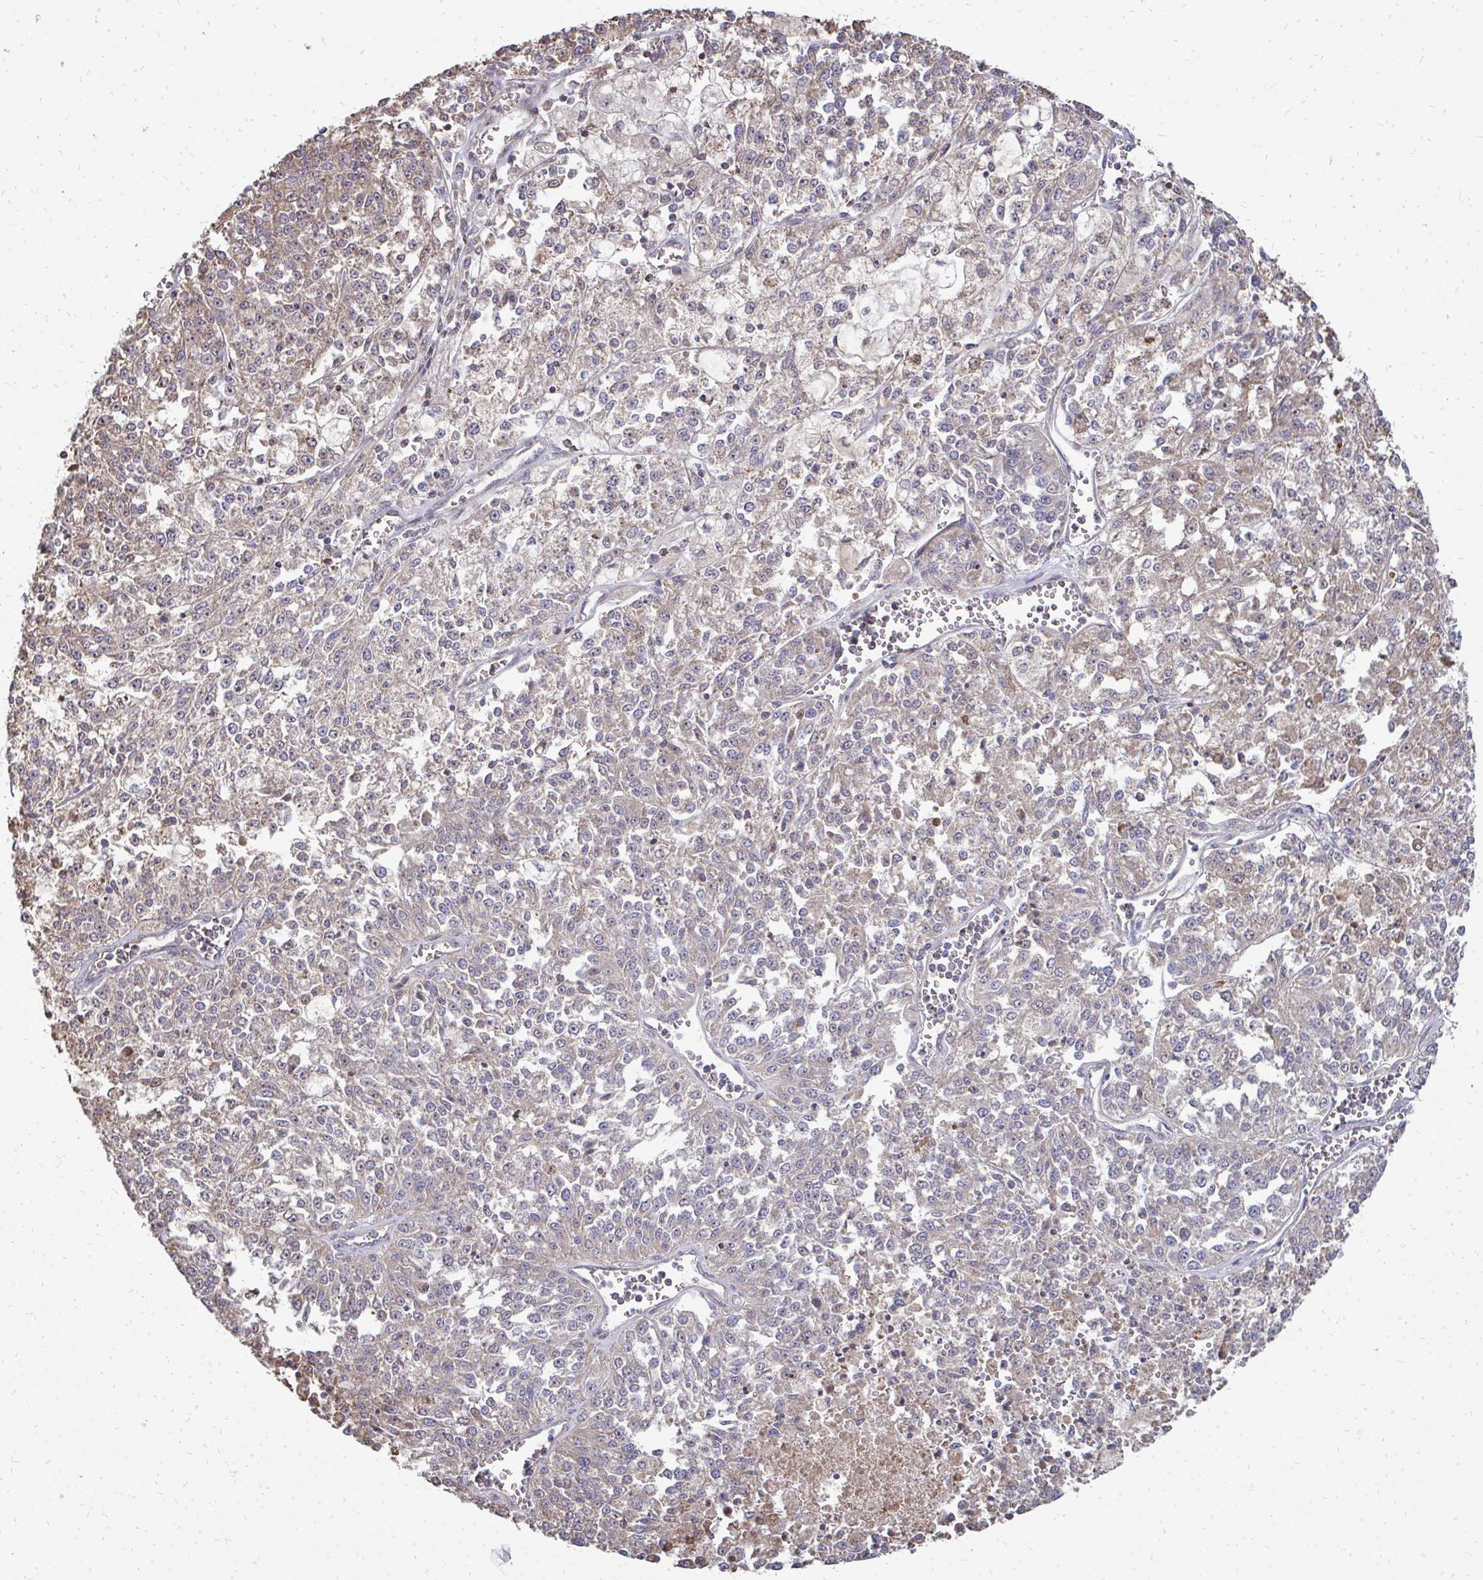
{"staining": {"intensity": "negative", "quantity": "none", "location": "none"}, "tissue": "melanoma", "cell_type": "Tumor cells", "image_type": "cancer", "snomed": [{"axis": "morphology", "description": "Malignant melanoma, NOS"}, {"axis": "topography", "description": "Skin"}], "caption": "Immunohistochemical staining of malignant melanoma displays no significant staining in tumor cells.", "gene": "DNAJA2", "patient": {"sex": "female", "age": 64}}